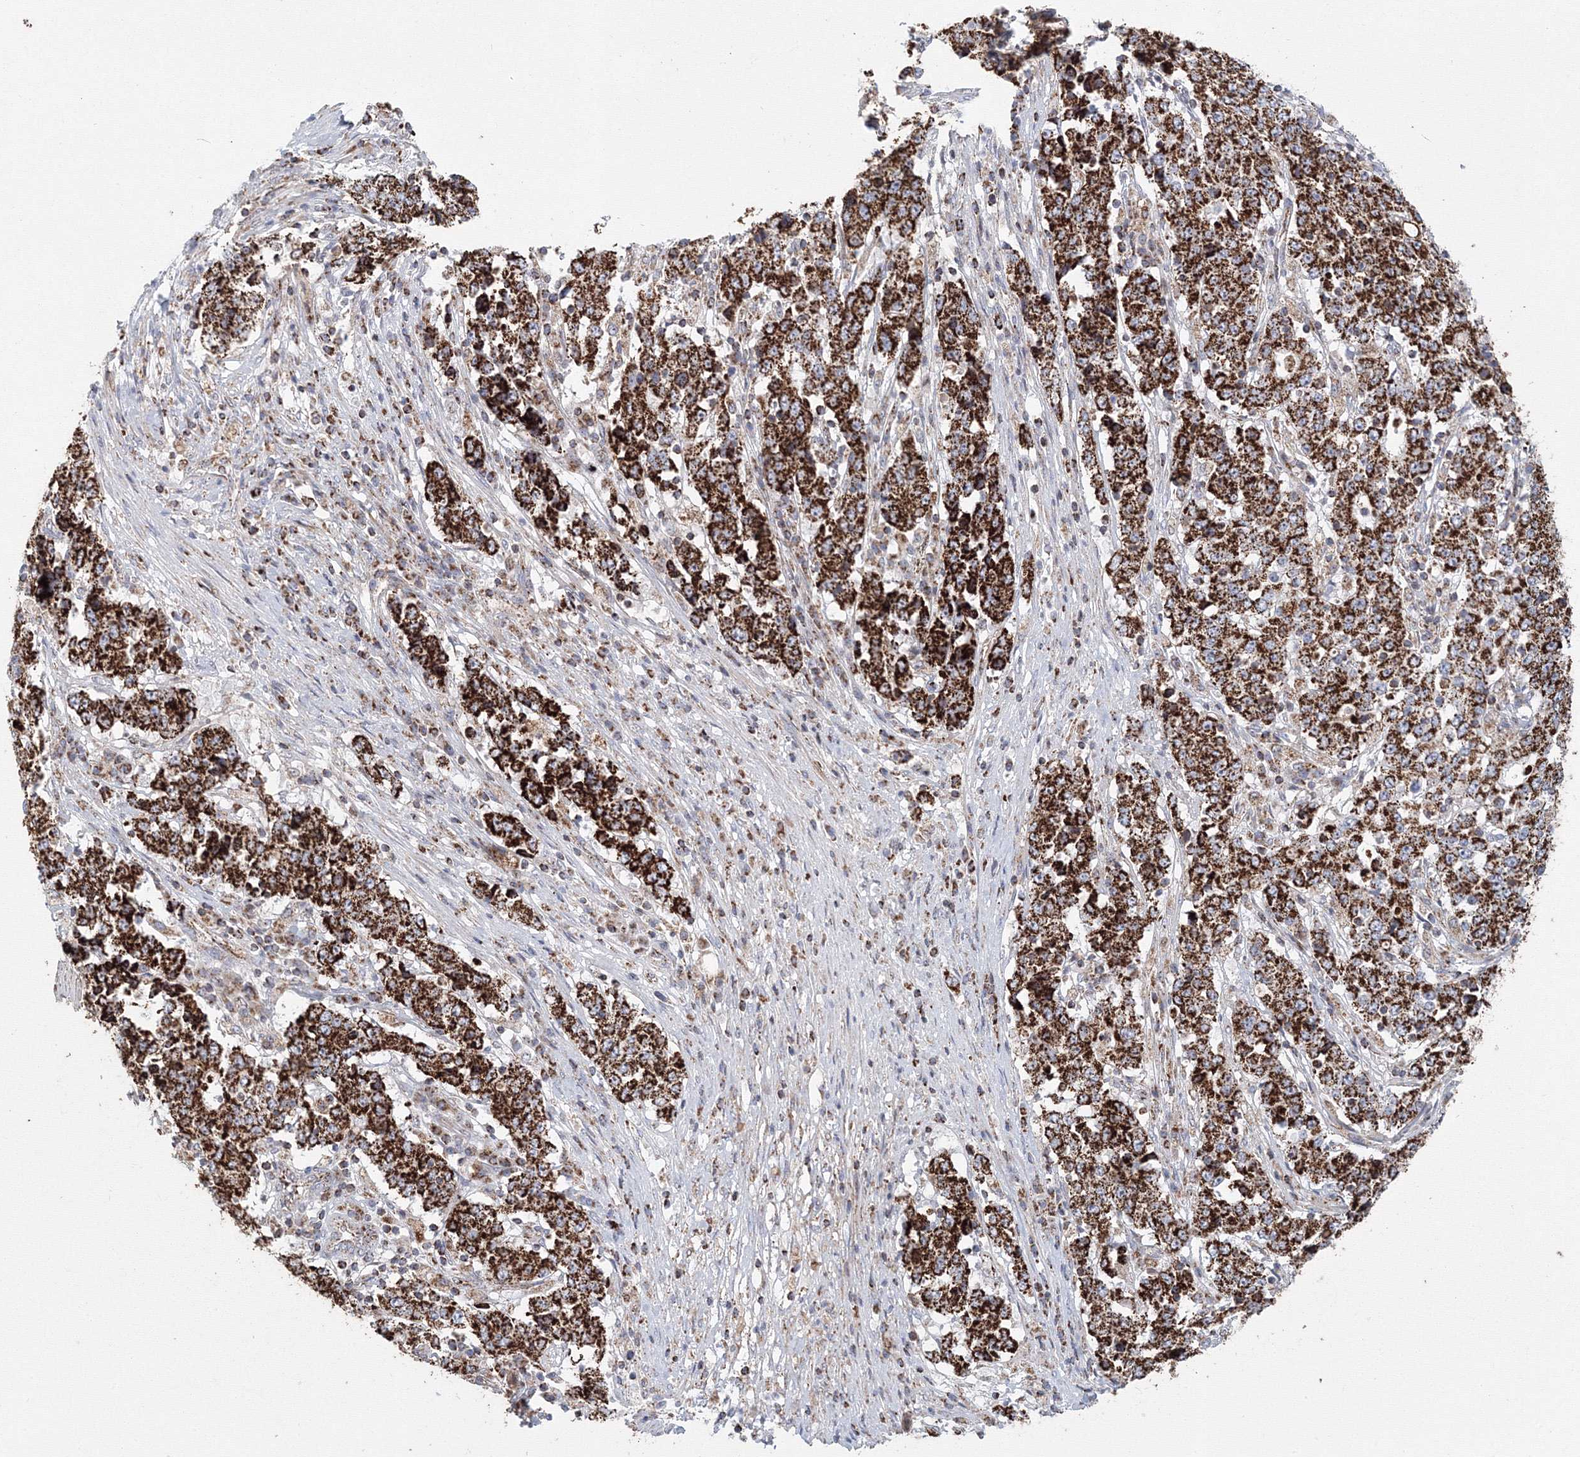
{"staining": {"intensity": "strong", "quantity": ">75%", "location": "cytoplasmic/membranous"}, "tissue": "stomach cancer", "cell_type": "Tumor cells", "image_type": "cancer", "snomed": [{"axis": "morphology", "description": "Adenocarcinoma, NOS"}, {"axis": "topography", "description": "Stomach"}], "caption": "A micrograph showing strong cytoplasmic/membranous staining in approximately >75% of tumor cells in stomach cancer (adenocarcinoma), as visualized by brown immunohistochemical staining.", "gene": "GRPEL1", "patient": {"sex": "male", "age": 59}}